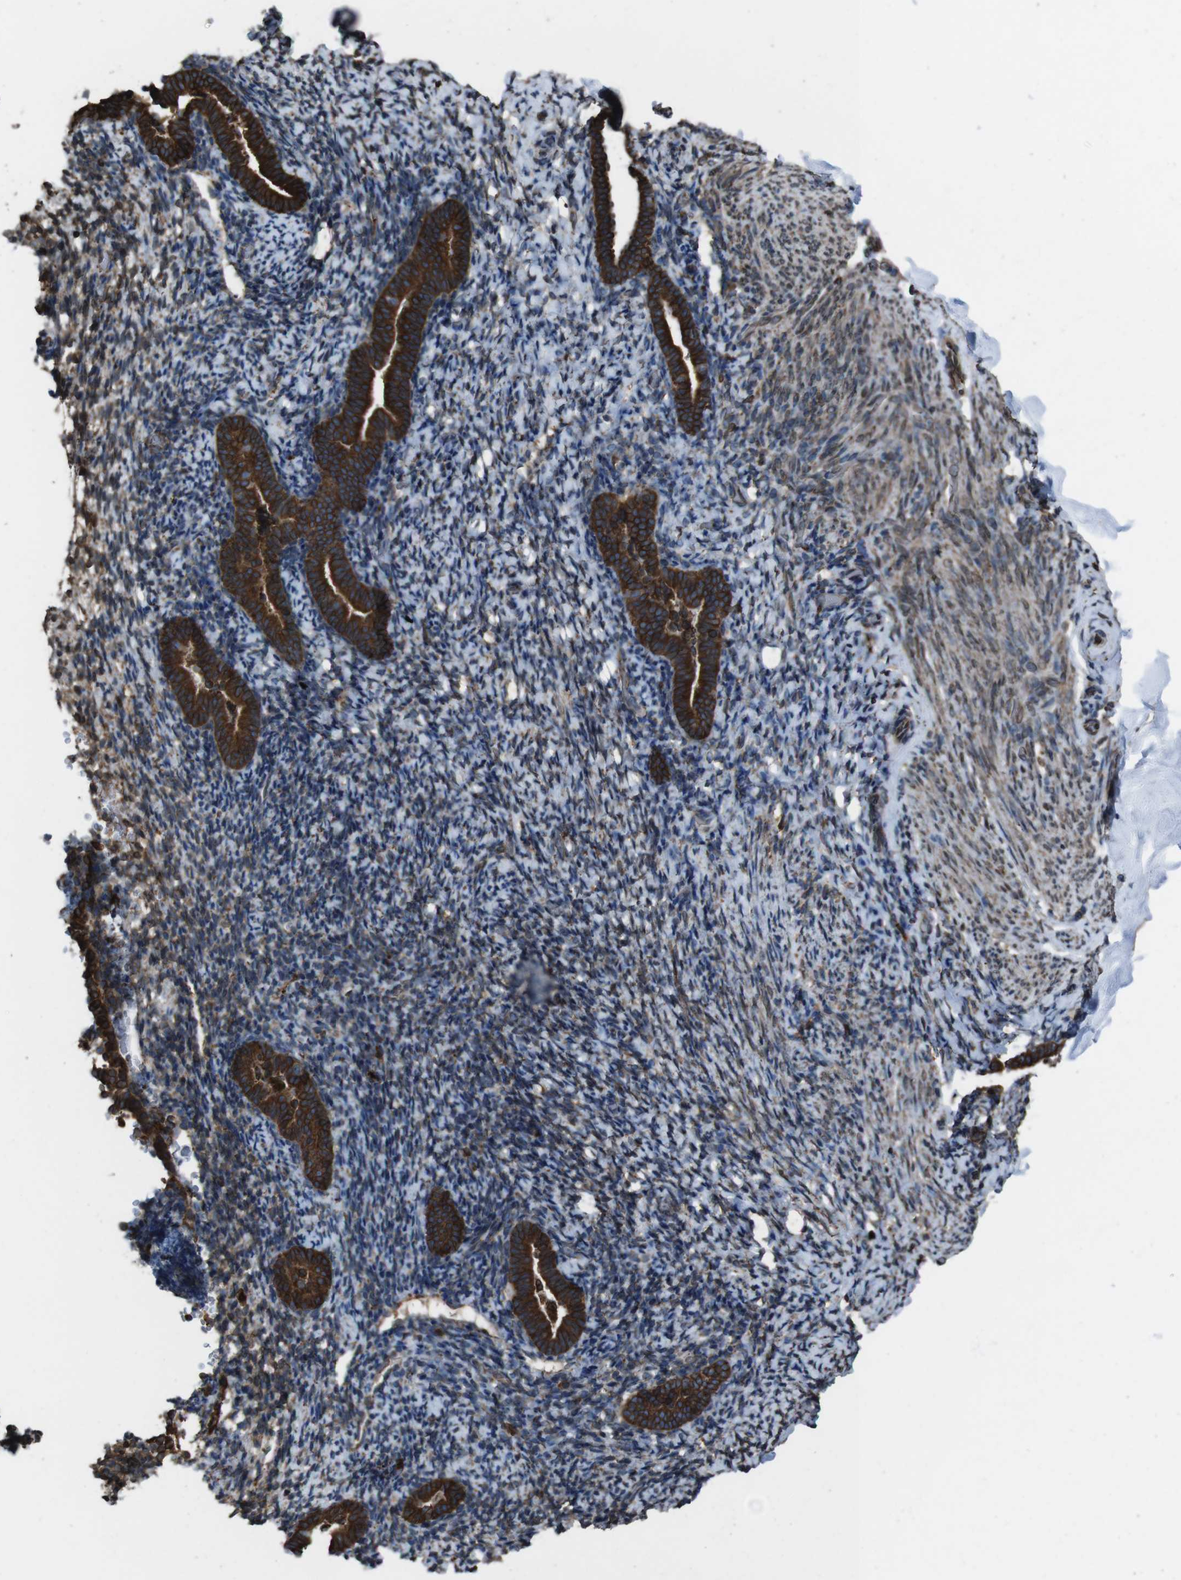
{"staining": {"intensity": "moderate", "quantity": "<25%", "location": "cytoplasmic/membranous"}, "tissue": "endometrium", "cell_type": "Cells in endometrial stroma", "image_type": "normal", "snomed": [{"axis": "morphology", "description": "Normal tissue, NOS"}, {"axis": "topography", "description": "Endometrium"}], "caption": "A histopathology image of human endometrium stained for a protein displays moderate cytoplasmic/membranous brown staining in cells in endometrial stroma.", "gene": "APMAP", "patient": {"sex": "female", "age": 51}}